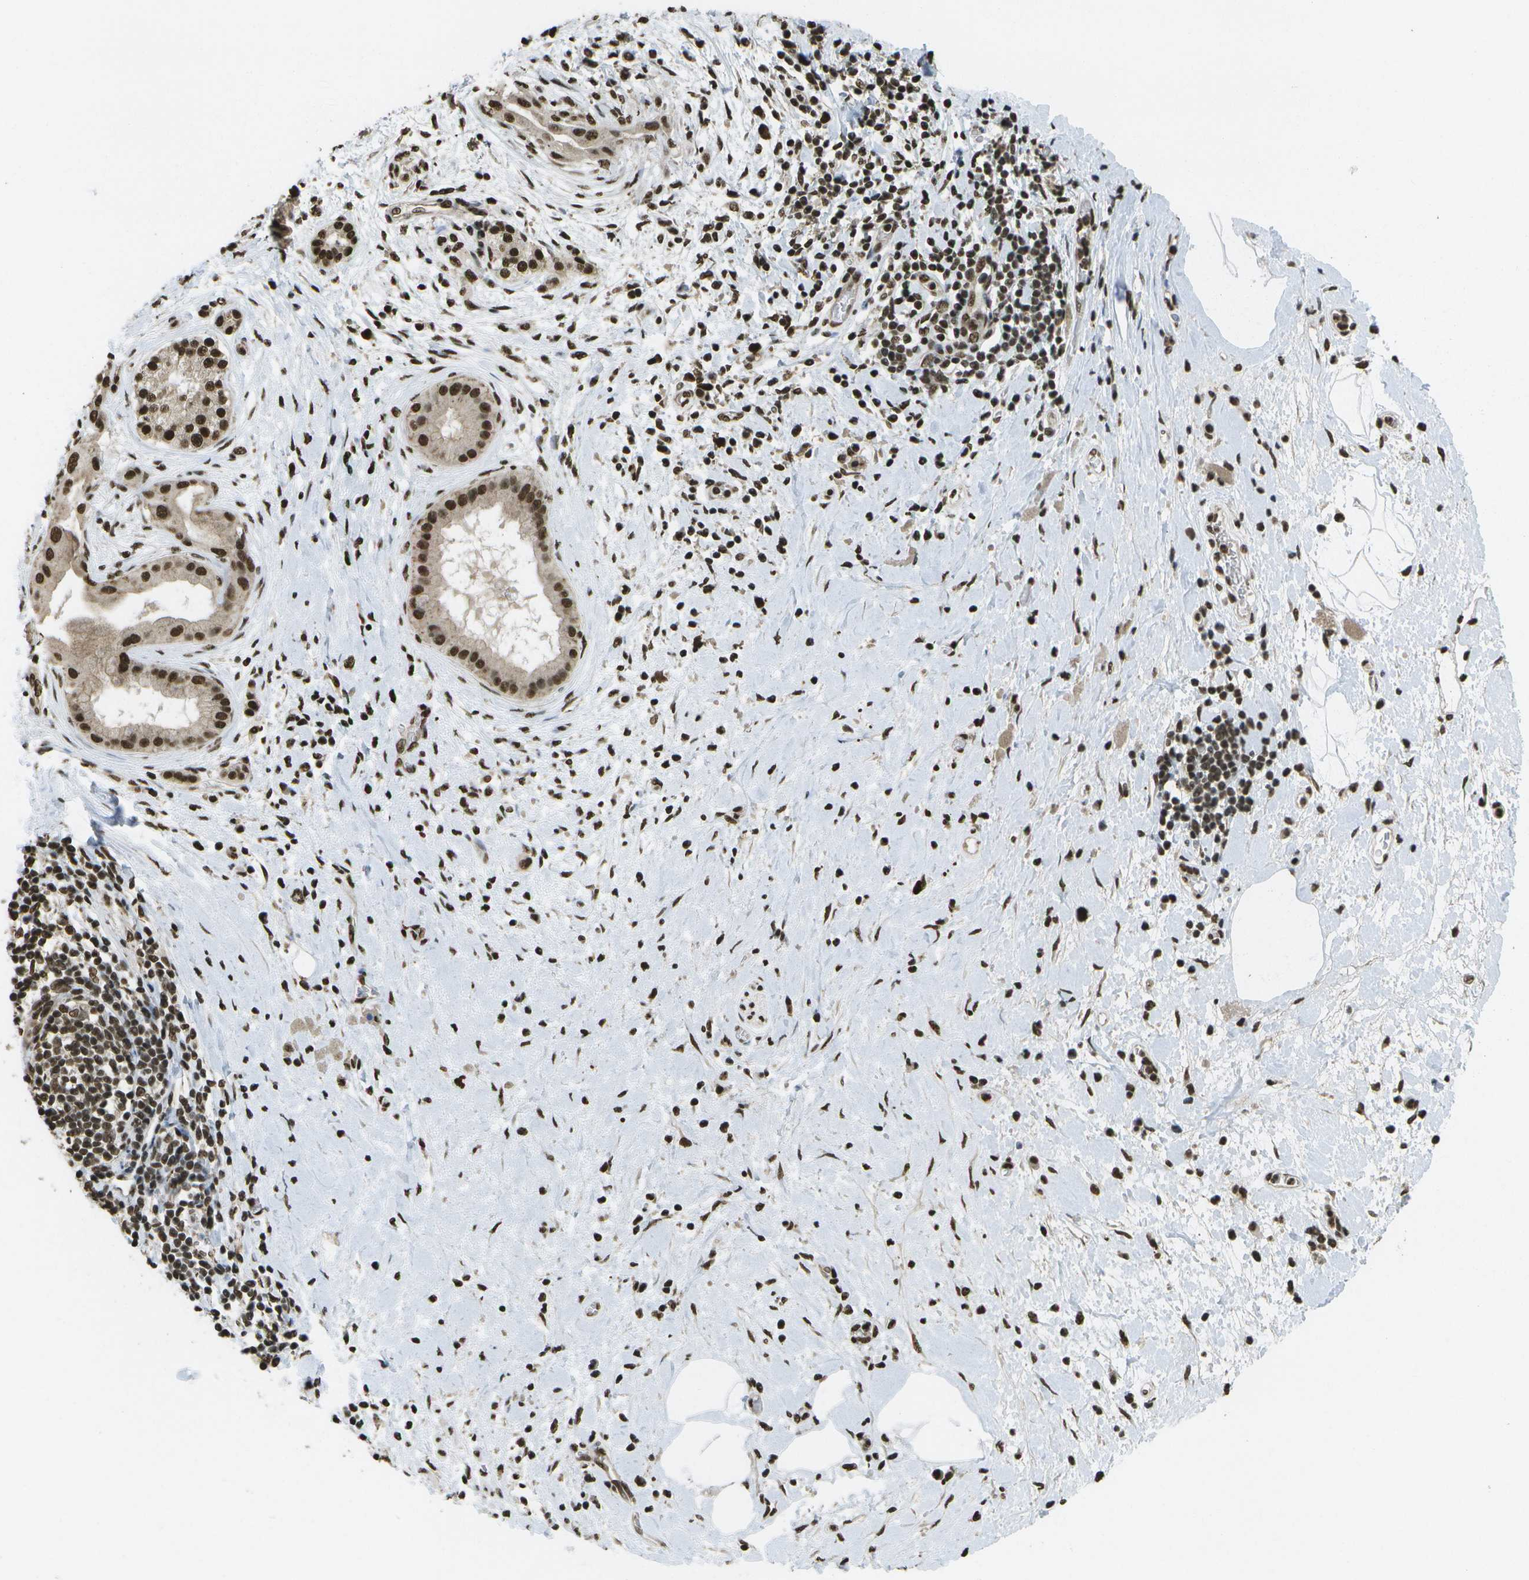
{"staining": {"intensity": "strong", "quantity": ">75%", "location": "nuclear"}, "tissue": "pancreatic cancer", "cell_type": "Tumor cells", "image_type": "cancer", "snomed": [{"axis": "morphology", "description": "Adenocarcinoma, NOS"}, {"axis": "topography", "description": "Pancreas"}], "caption": "Approximately >75% of tumor cells in pancreatic cancer (adenocarcinoma) display strong nuclear protein positivity as visualized by brown immunohistochemical staining.", "gene": "SPEN", "patient": {"sex": "male", "age": 55}}